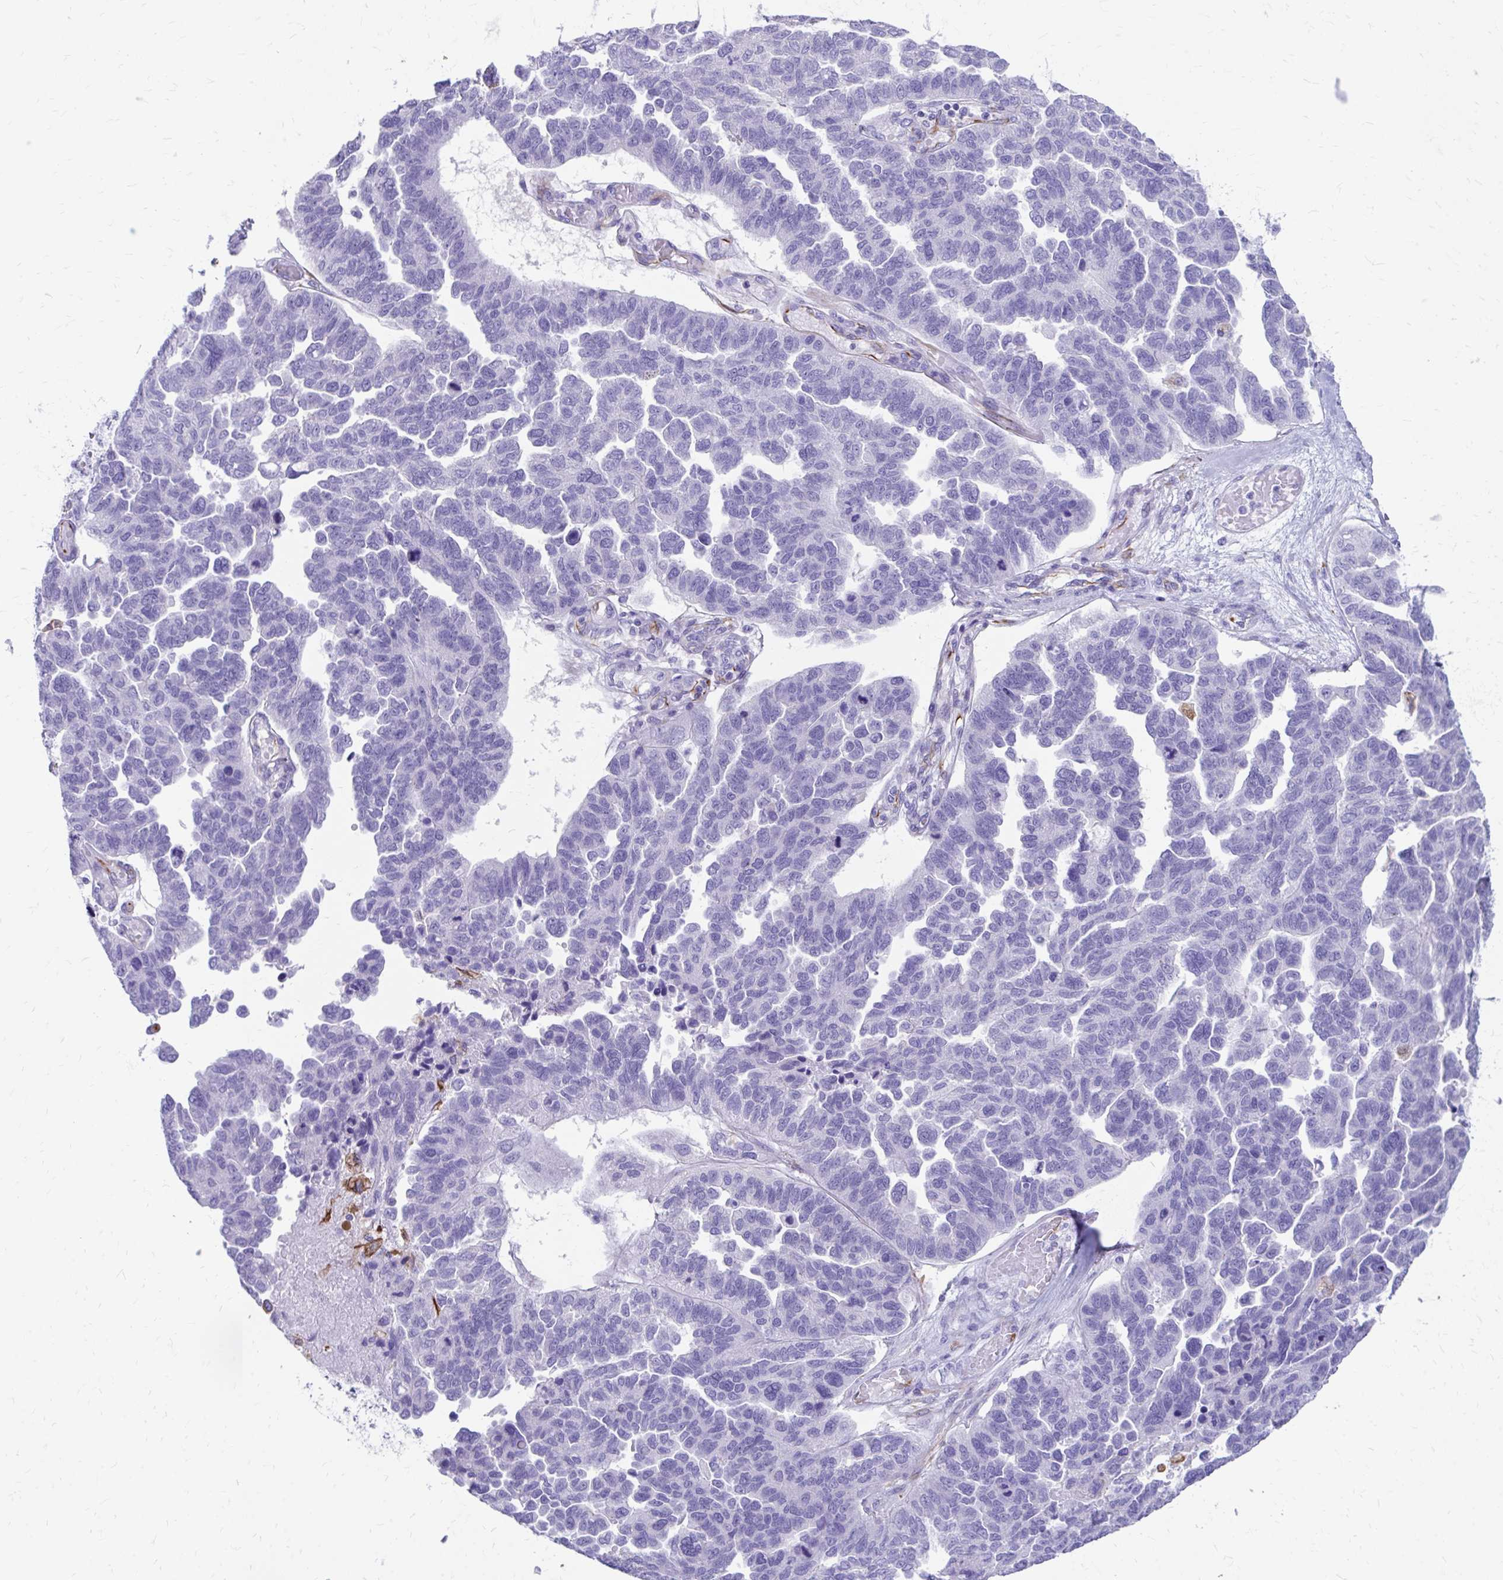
{"staining": {"intensity": "negative", "quantity": "none", "location": "none"}, "tissue": "ovarian cancer", "cell_type": "Tumor cells", "image_type": "cancer", "snomed": [{"axis": "morphology", "description": "Cystadenocarcinoma, serous, NOS"}, {"axis": "topography", "description": "Ovary"}], "caption": "Immunohistochemistry (IHC) photomicrograph of ovarian cancer (serous cystadenocarcinoma) stained for a protein (brown), which displays no positivity in tumor cells.", "gene": "ZNF699", "patient": {"sex": "female", "age": 64}}